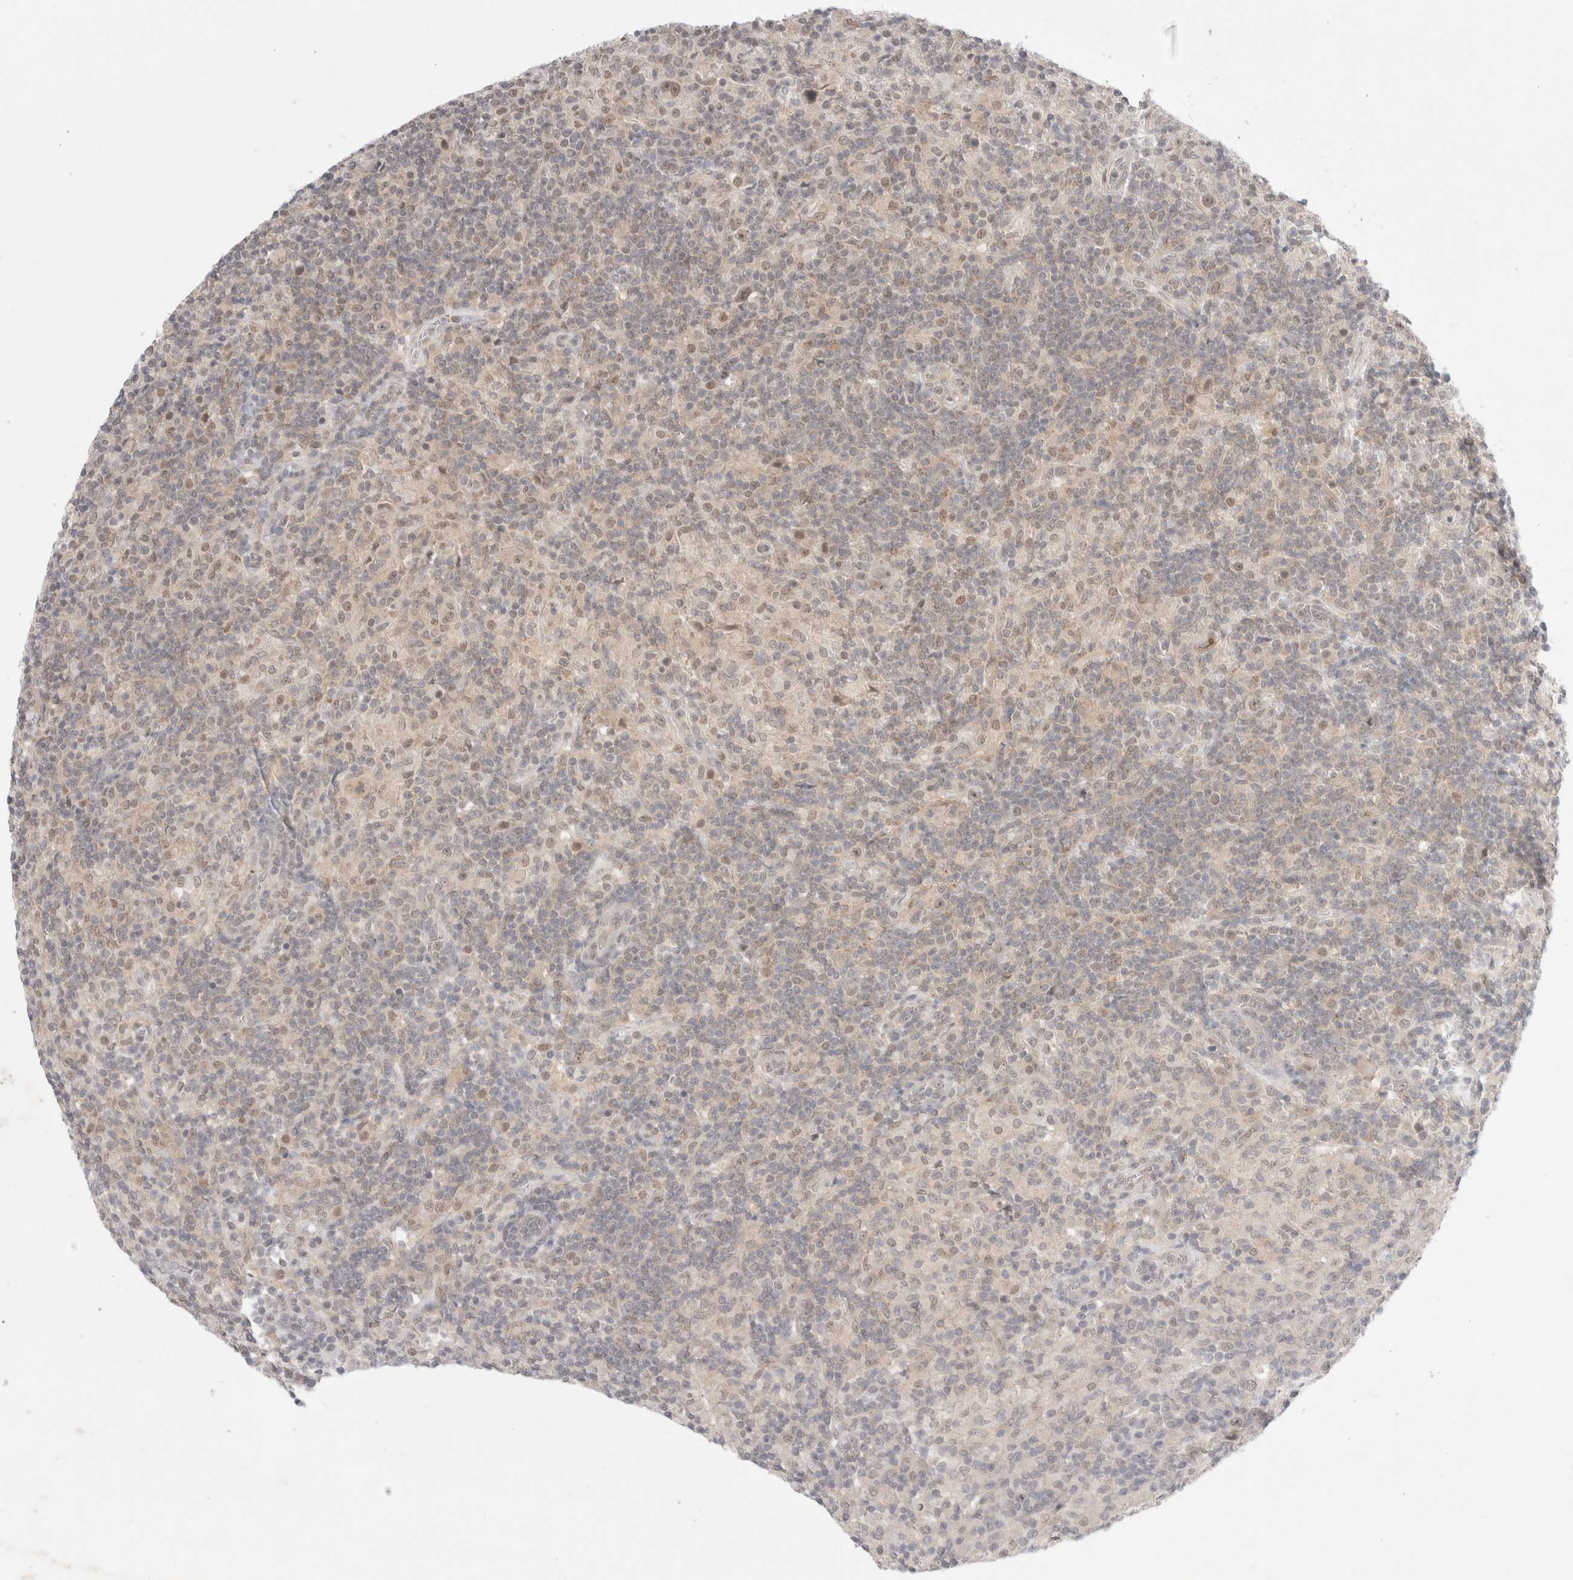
{"staining": {"intensity": "weak", "quantity": "25%-75%", "location": "nuclear"}, "tissue": "lymphoma", "cell_type": "Tumor cells", "image_type": "cancer", "snomed": [{"axis": "morphology", "description": "Hodgkin's disease, NOS"}, {"axis": "topography", "description": "Lymph node"}], "caption": "Lymphoma was stained to show a protein in brown. There is low levels of weak nuclear expression in about 25%-75% of tumor cells.", "gene": "FBXO42", "patient": {"sex": "male", "age": 70}}